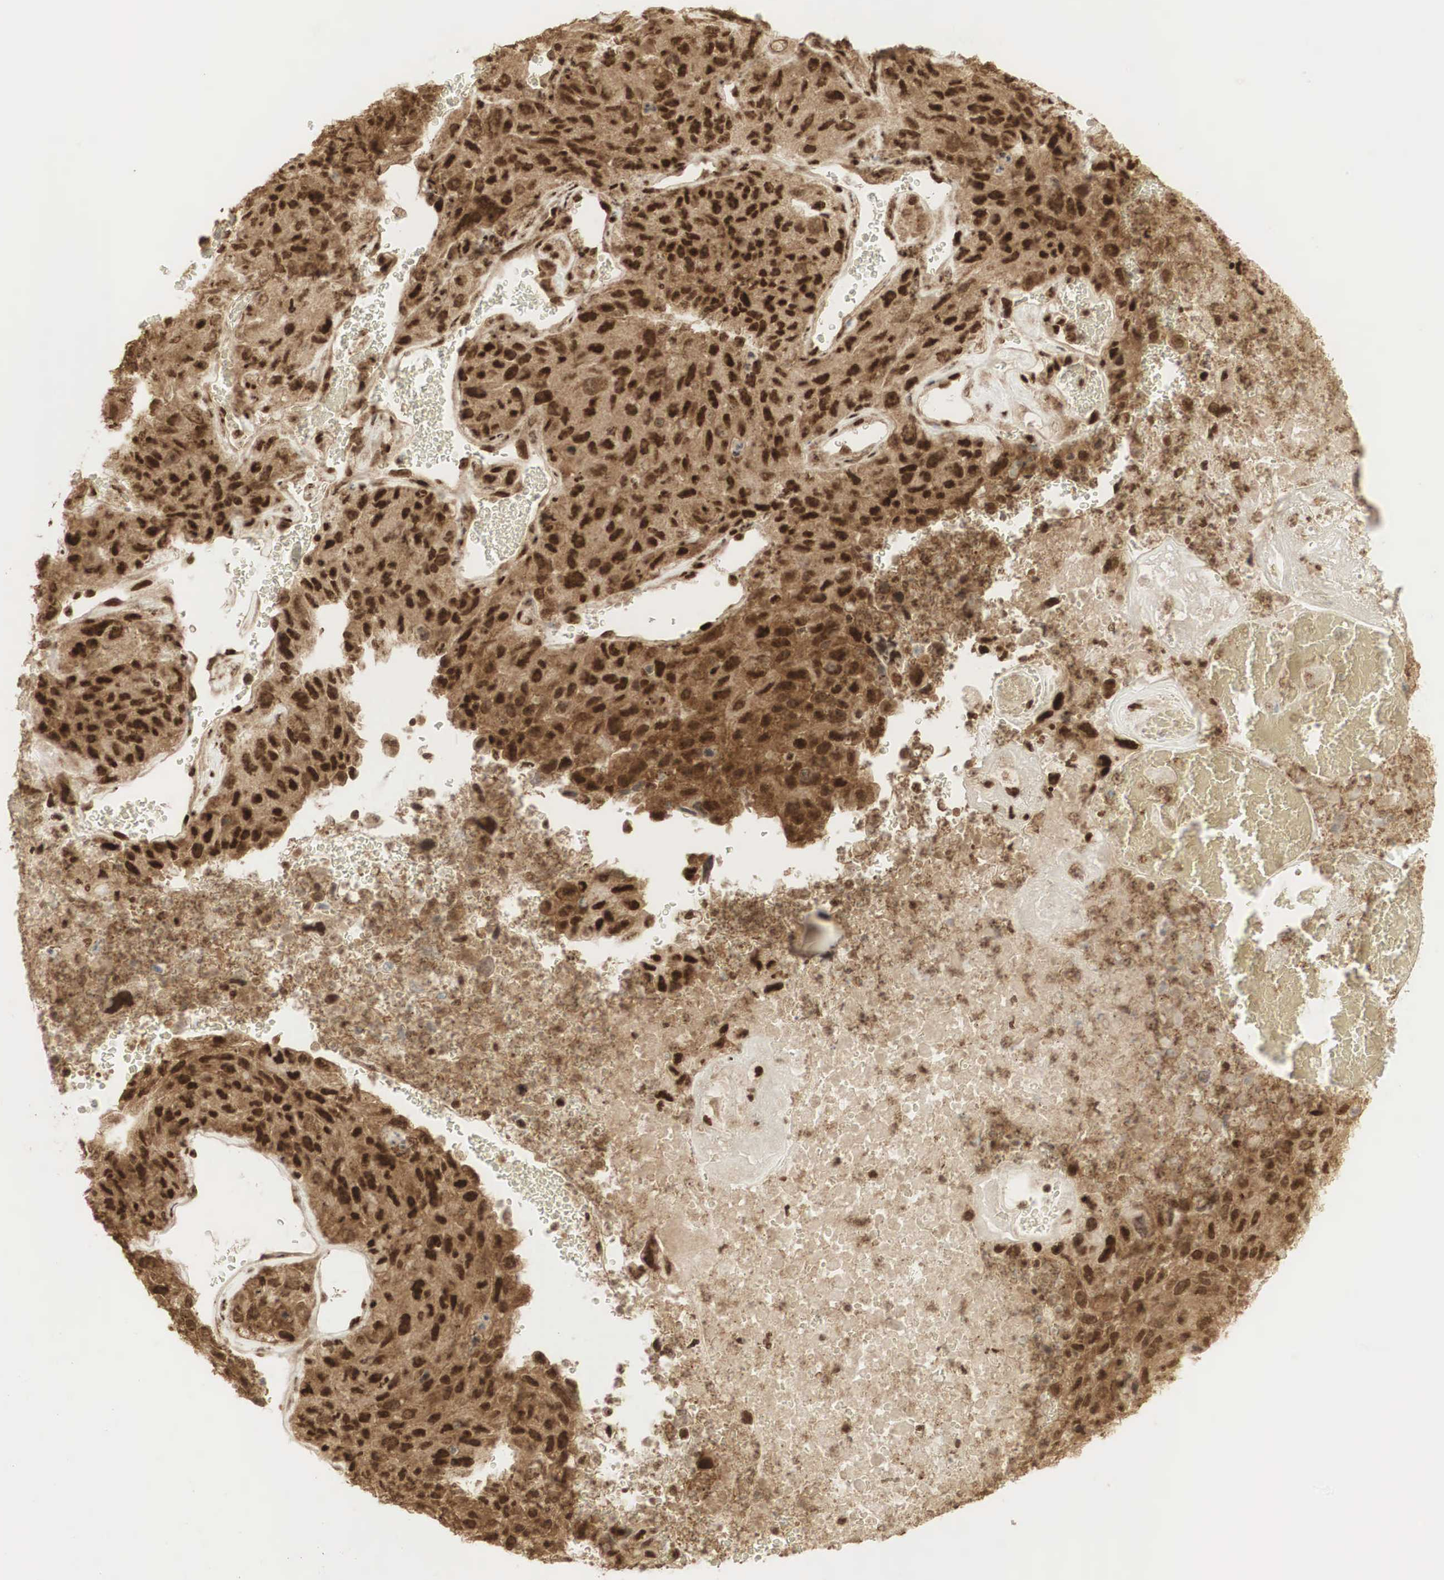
{"staining": {"intensity": "strong", "quantity": ">75%", "location": "cytoplasmic/membranous,nuclear"}, "tissue": "lung cancer", "cell_type": "Tumor cells", "image_type": "cancer", "snomed": [{"axis": "morphology", "description": "Squamous cell carcinoma, NOS"}, {"axis": "topography", "description": "Lung"}], "caption": "A micrograph of human lung cancer stained for a protein exhibits strong cytoplasmic/membranous and nuclear brown staining in tumor cells. The staining is performed using DAB (3,3'-diaminobenzidine) brown chromogen to label protein expression. The nuclei are counter-stained blue using hematoxylin.", "gene": "RNF113A", "patient": {"sex": "male", "age": 64}}